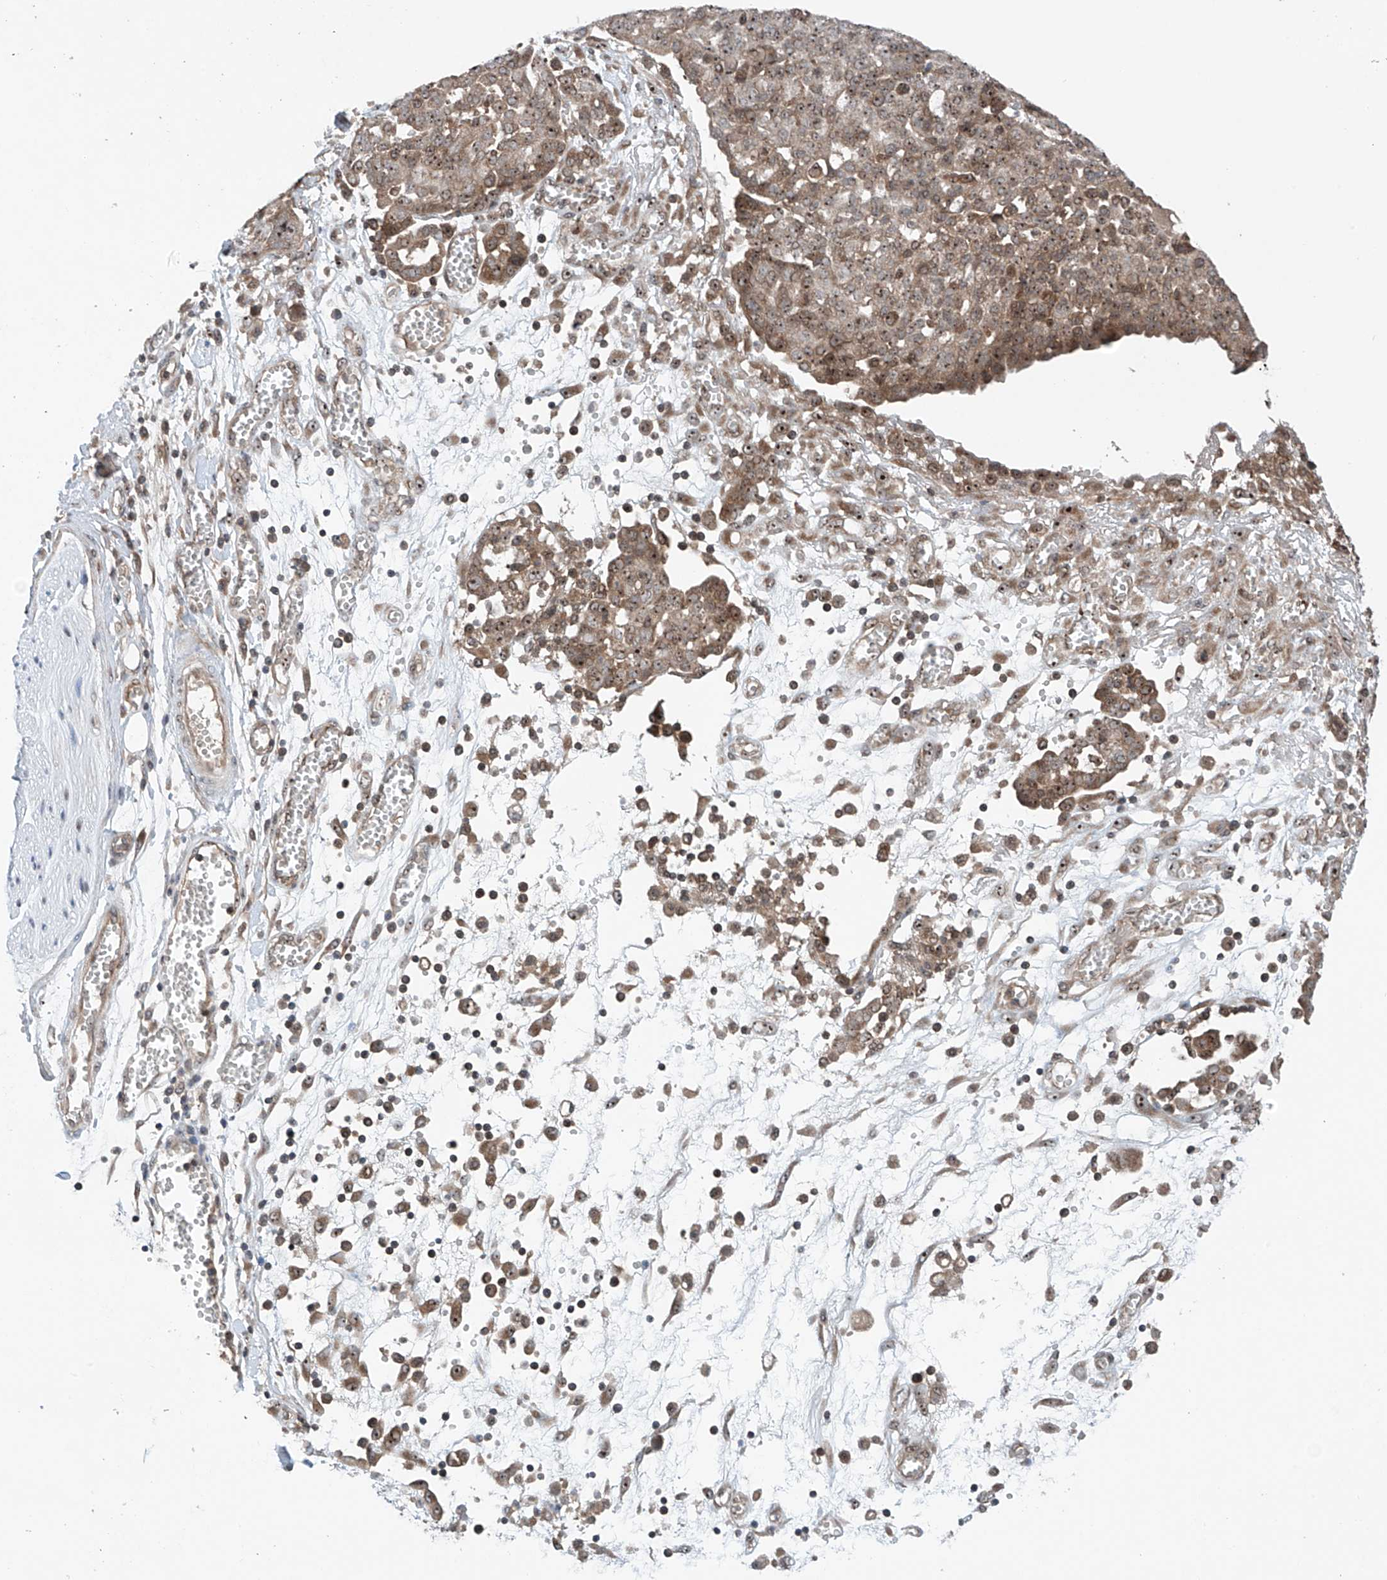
{"staining": {"intensity": "moderate", "quantity": ">75%", "location": "cytoplasmic/membranous,nuclear"}, "tissue": "ovarian cancer", "cell_type": "Tumor cells", "image_type": "cancer", "snomed": [{"axis": "morphology", "description": "Cystadenocarcinoma, serous, NOS"}, {"axis": "topography", "description": "Soft tissue"}, {"axis": "topography", "description": "Ovary"}], "caption": "DAB (3,3'-diaminobenzidine) immunohistochemical staining of ovarian serous cystadenocarcinoma exhibits moderate cytoplasmic/membranous and nuclear protein expression in about >75% of tumor cells.", "gene": "C1orf131", "patient": {"sex": "female", "age": 57}}